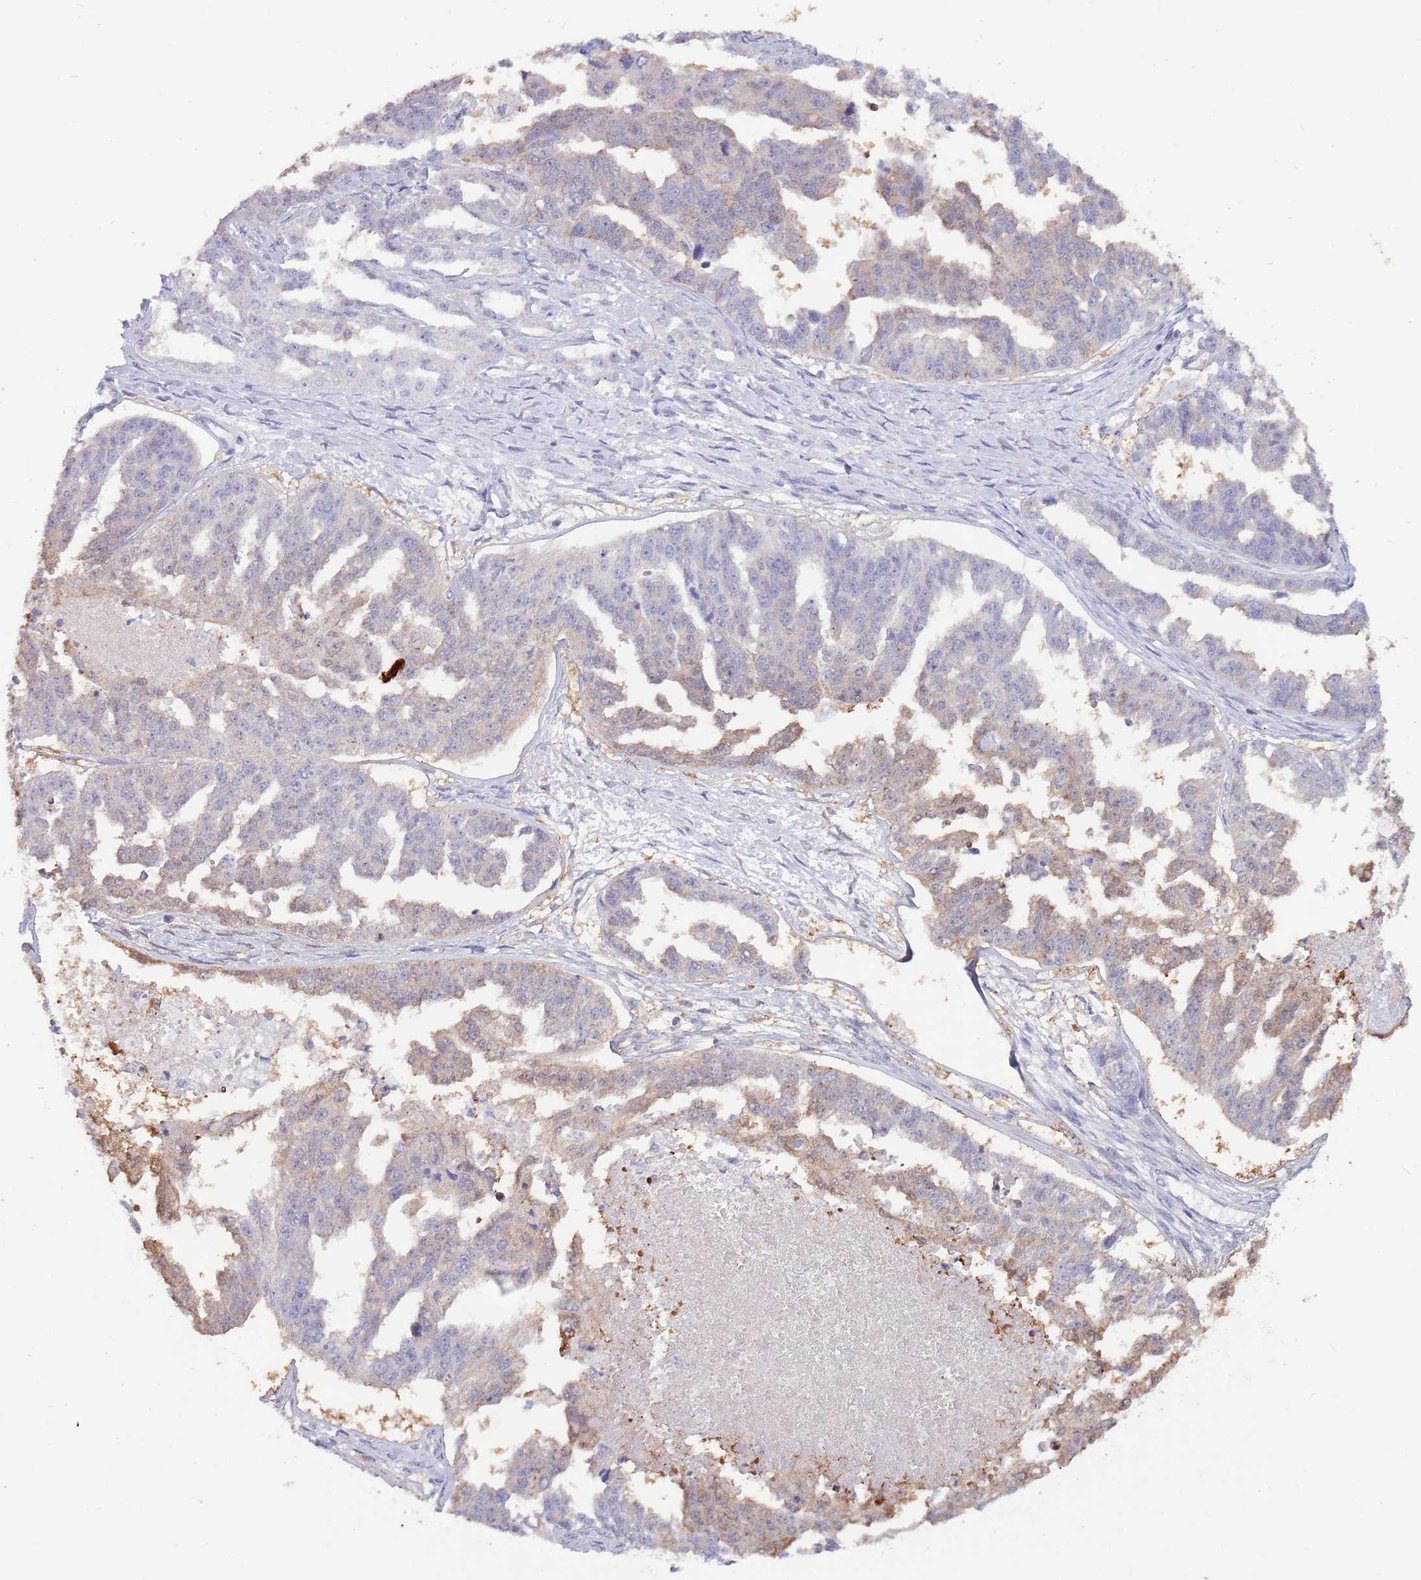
{"staining": {"intensity": "moderate", "quantity": "<25%", "location": "cytoplasmic/membranous"}, "tissue": "ovarian cancer", "cell_type": "Tumor cells", "image_type": "cancer", "snomed": [{"axis": "morphology", "description": "Cystadenocarcinoma, serous, NOS"}, {"axis": "topography", "description": "Ovary"}], "caption": "The immunohistochemical stain labels moderate cytoplasmic/membranous positivity in tumor cells of serous cystadenocarcinoma (ovarian) tissue.", "gene": "AP5S1", "patient": {"sex": "female", "age": 58}}